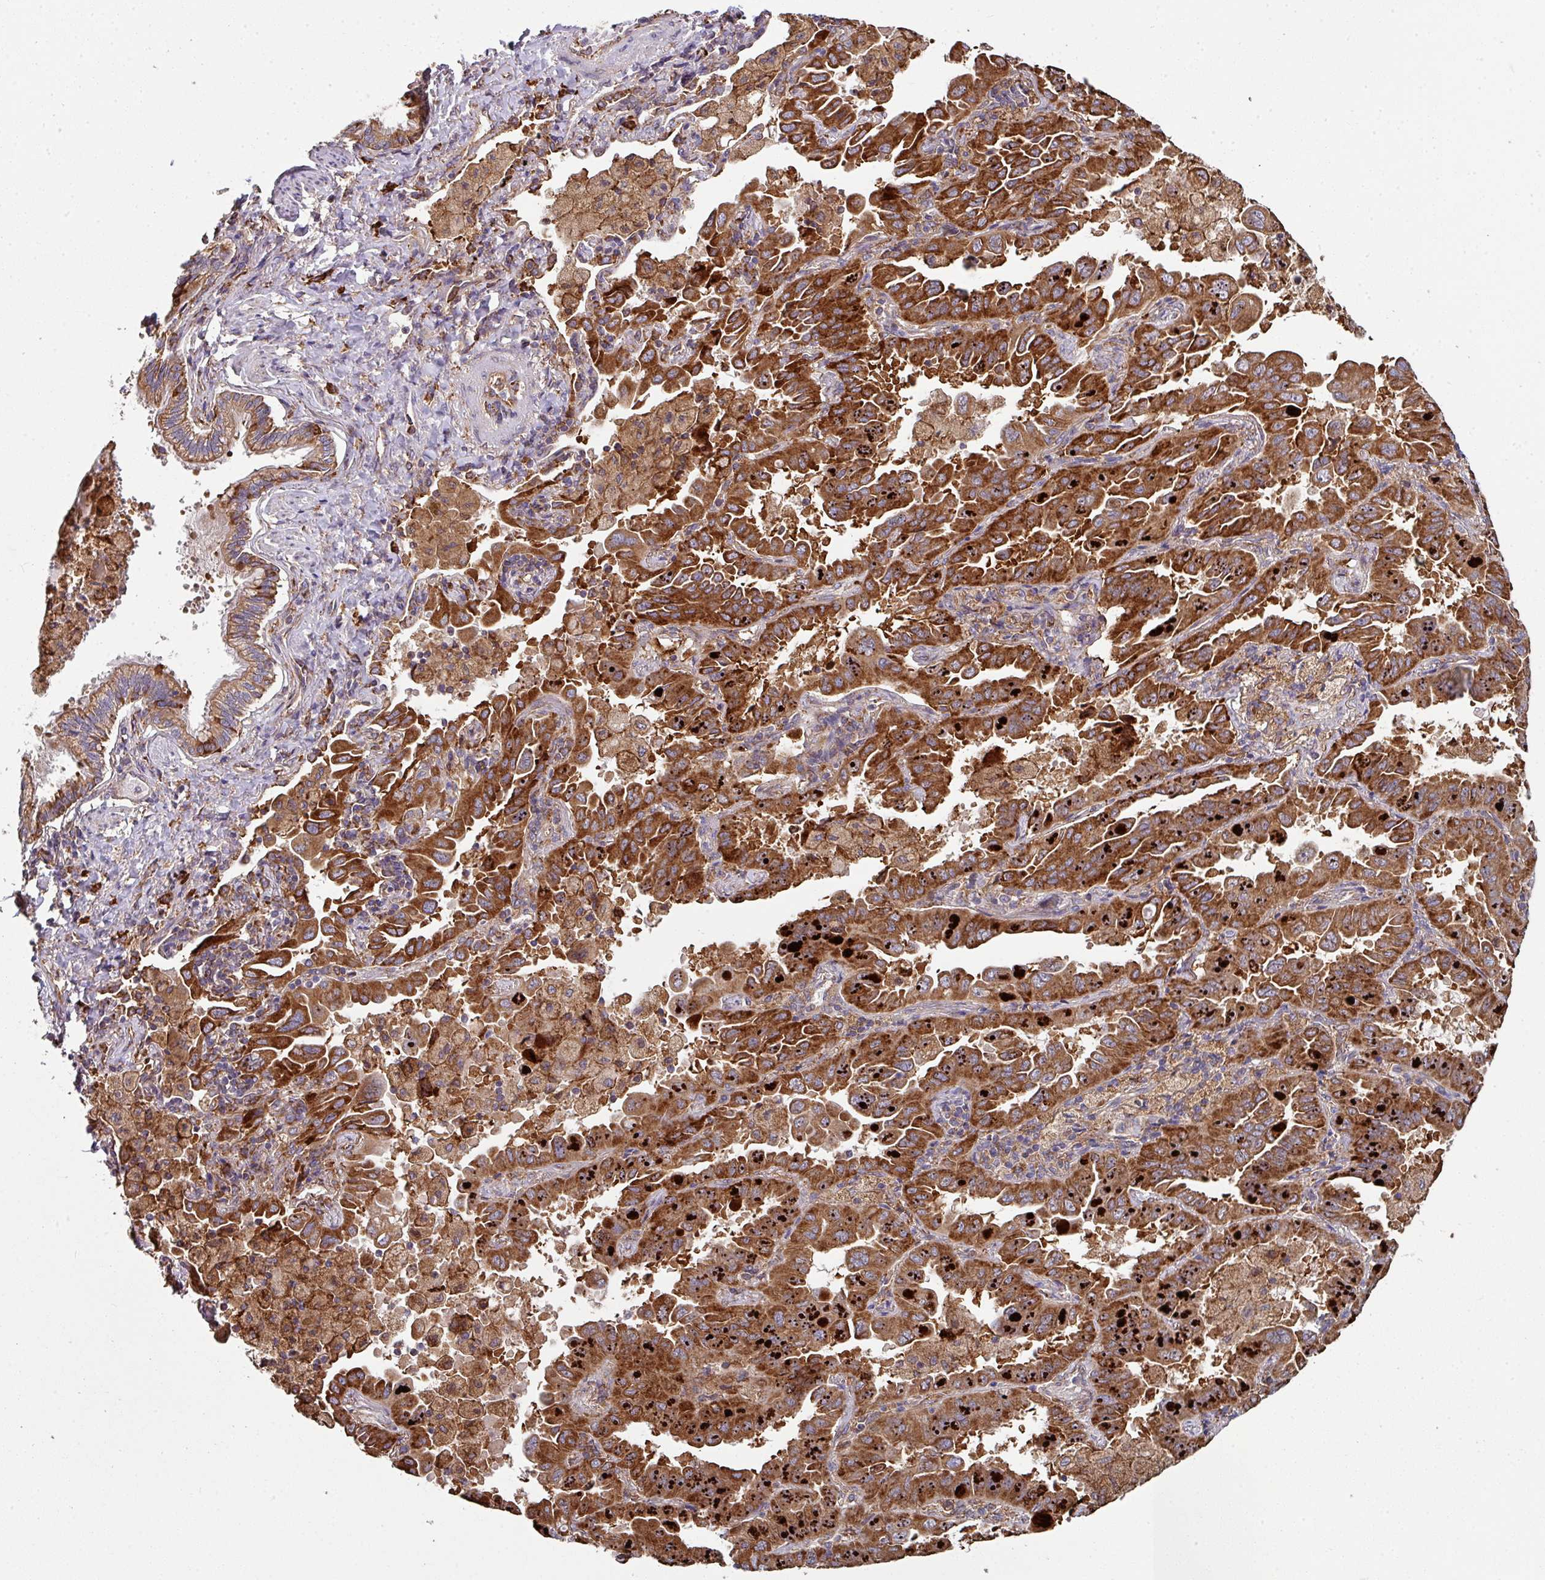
{"staining": {"intensity": "strong", "quantity": ">75%", "location": "cytoplasmic/membranous"}, "tissue": "lung cancer", "cell_type": "Tumor cells", "image_type": "cancer", "snomed": [{"axis": "morphology", "description": "Adenocarcinoma, NOS"}, {"axis": "topography", "description": "Lung"}], "caption": "IHC (DAB (3,3'-diaminobenzidine)) staining of human adenocarcinoma (lung) demonstrates strong cytoplasmic/membranous protein staining in approximately >75% of tumor cells.", "gene": "FAT4", "patient": {"sex": "male", "age": 64}}